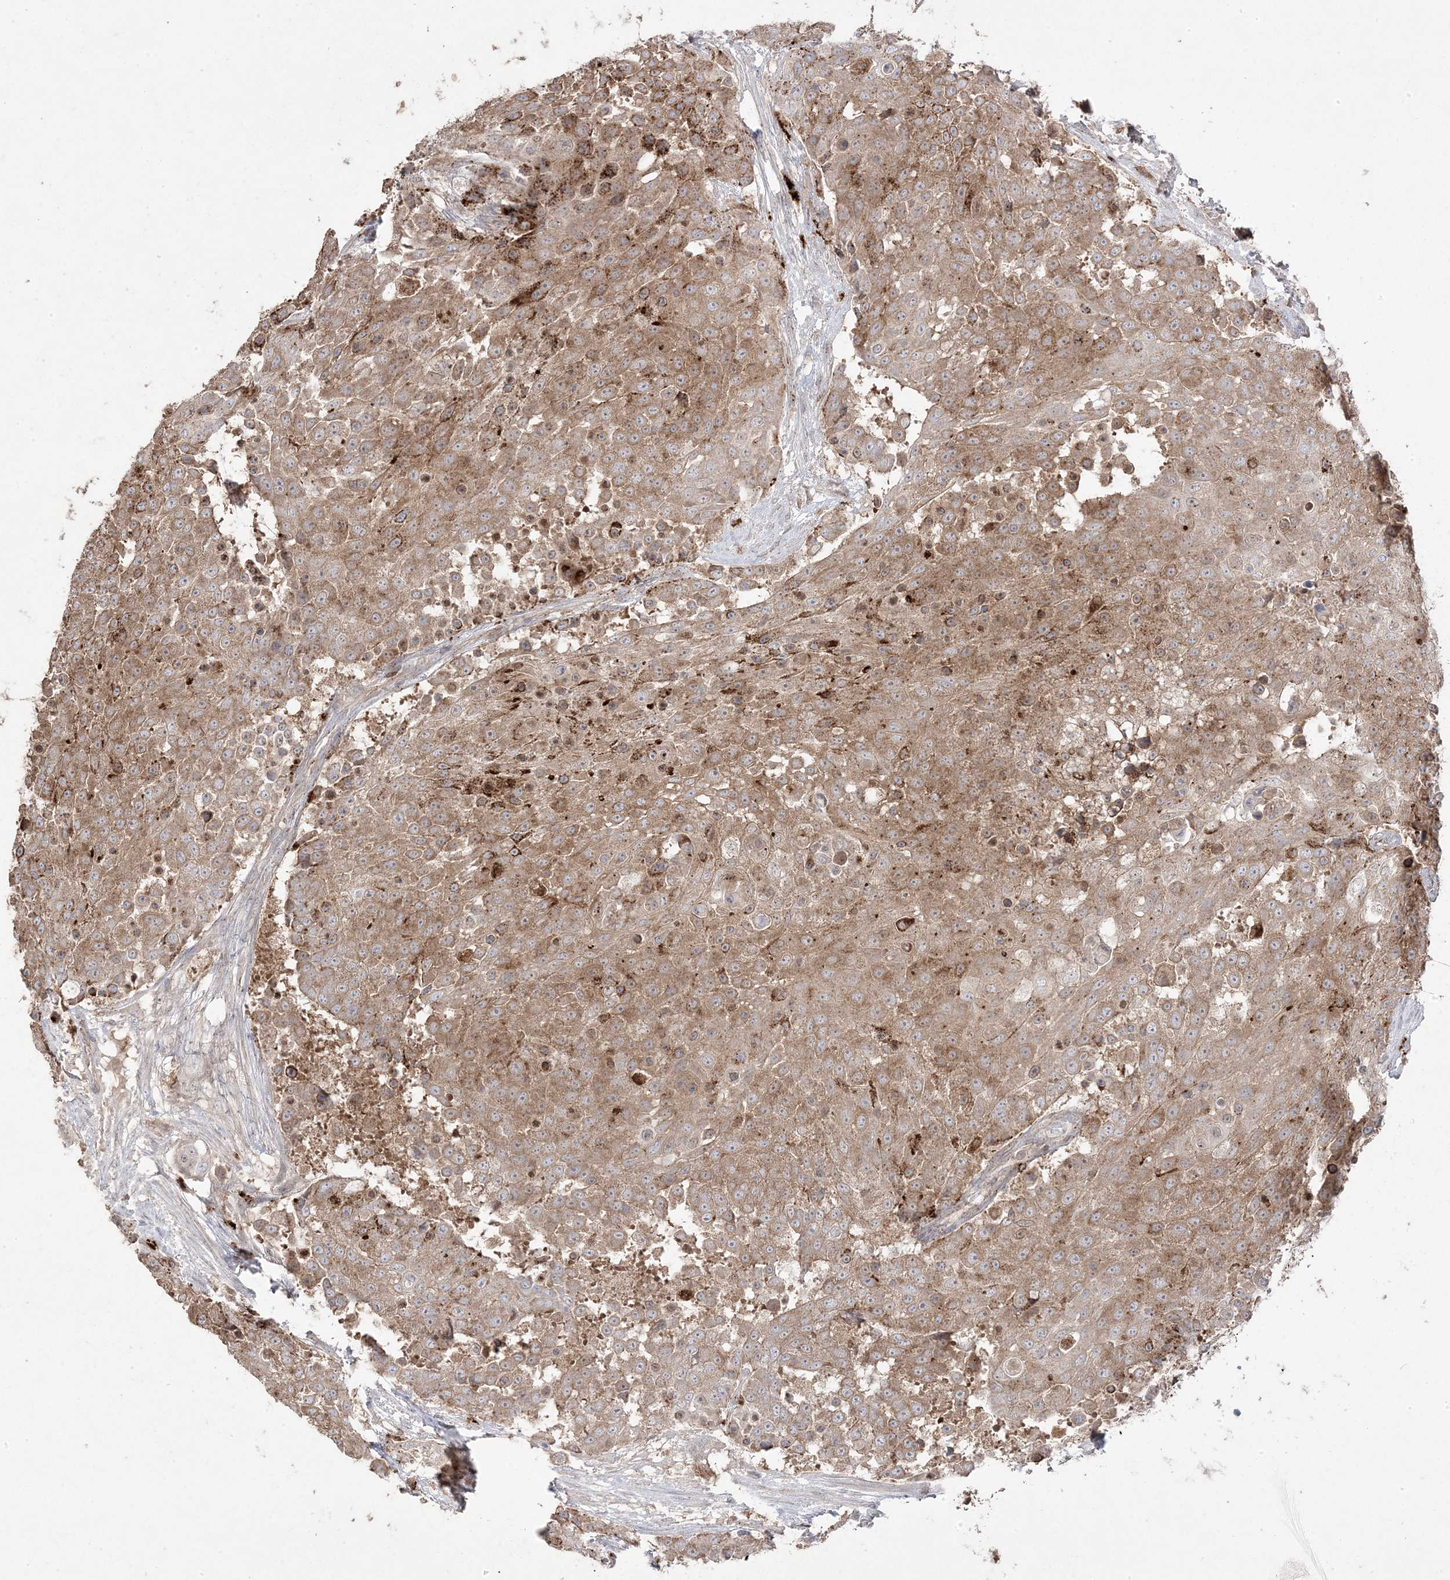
{"staining": {"intensity": "moderate", "quantity": ">75%", "location": "cytoplasmic/membranous"}, "tissue": "urothelial cancer", "cell_type": "Tumor cells", "image_type": "cancer", "snomed": [{"axis": "morphology", "description": "Urothelial carcinoma, High grade"}, {"axis": "topography", "description": "Urinary bladder"}], "caption": "The immunohistochemical stain highlights moderate cytoplasmic/membranous positivity in tumor cells of high-grade urothelial carcinoma tissue.", "gene": "PPOX", "patient": {"sex": "female", "age": 63}}